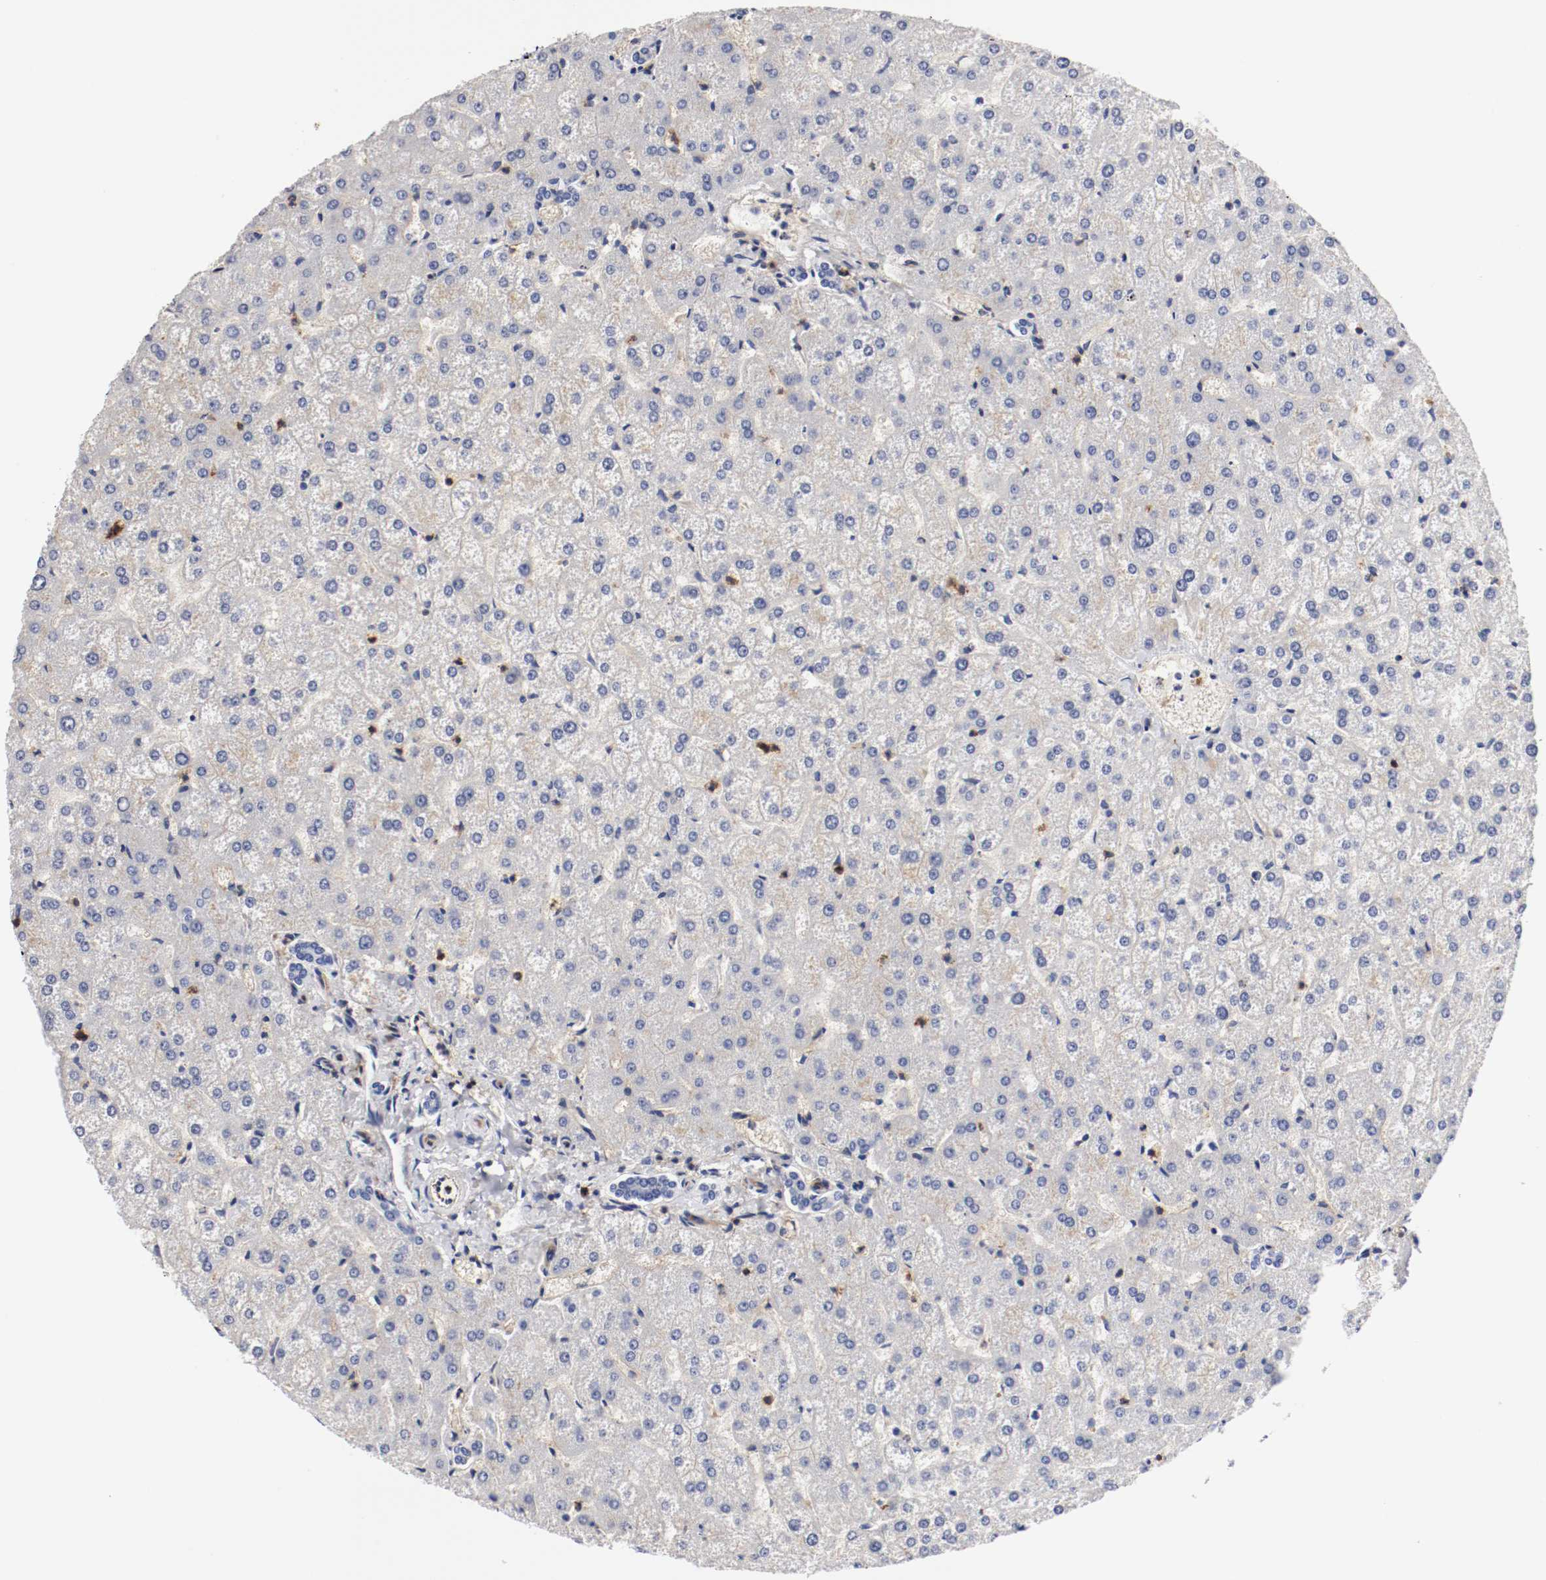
{"staining": {"intensity": "negative", "quantity": "none", "location": "none"}, "tissue": "liver", "cell_type": "Cholangiocytes", "image_type": "normal", "snomed": [{"axis": "morphology", "description": "Normal tissue, NOS"}, {"axis": "topography", "description": "Liver"}], "caption": "A high-resolution photomicrograph shows immunohistochemistry (IHC) staining of normal liver, which displays no significant positivity in cholangiocytes.", "gene": "IFITM1", "patient": {"sex": "female", "age": 32}}